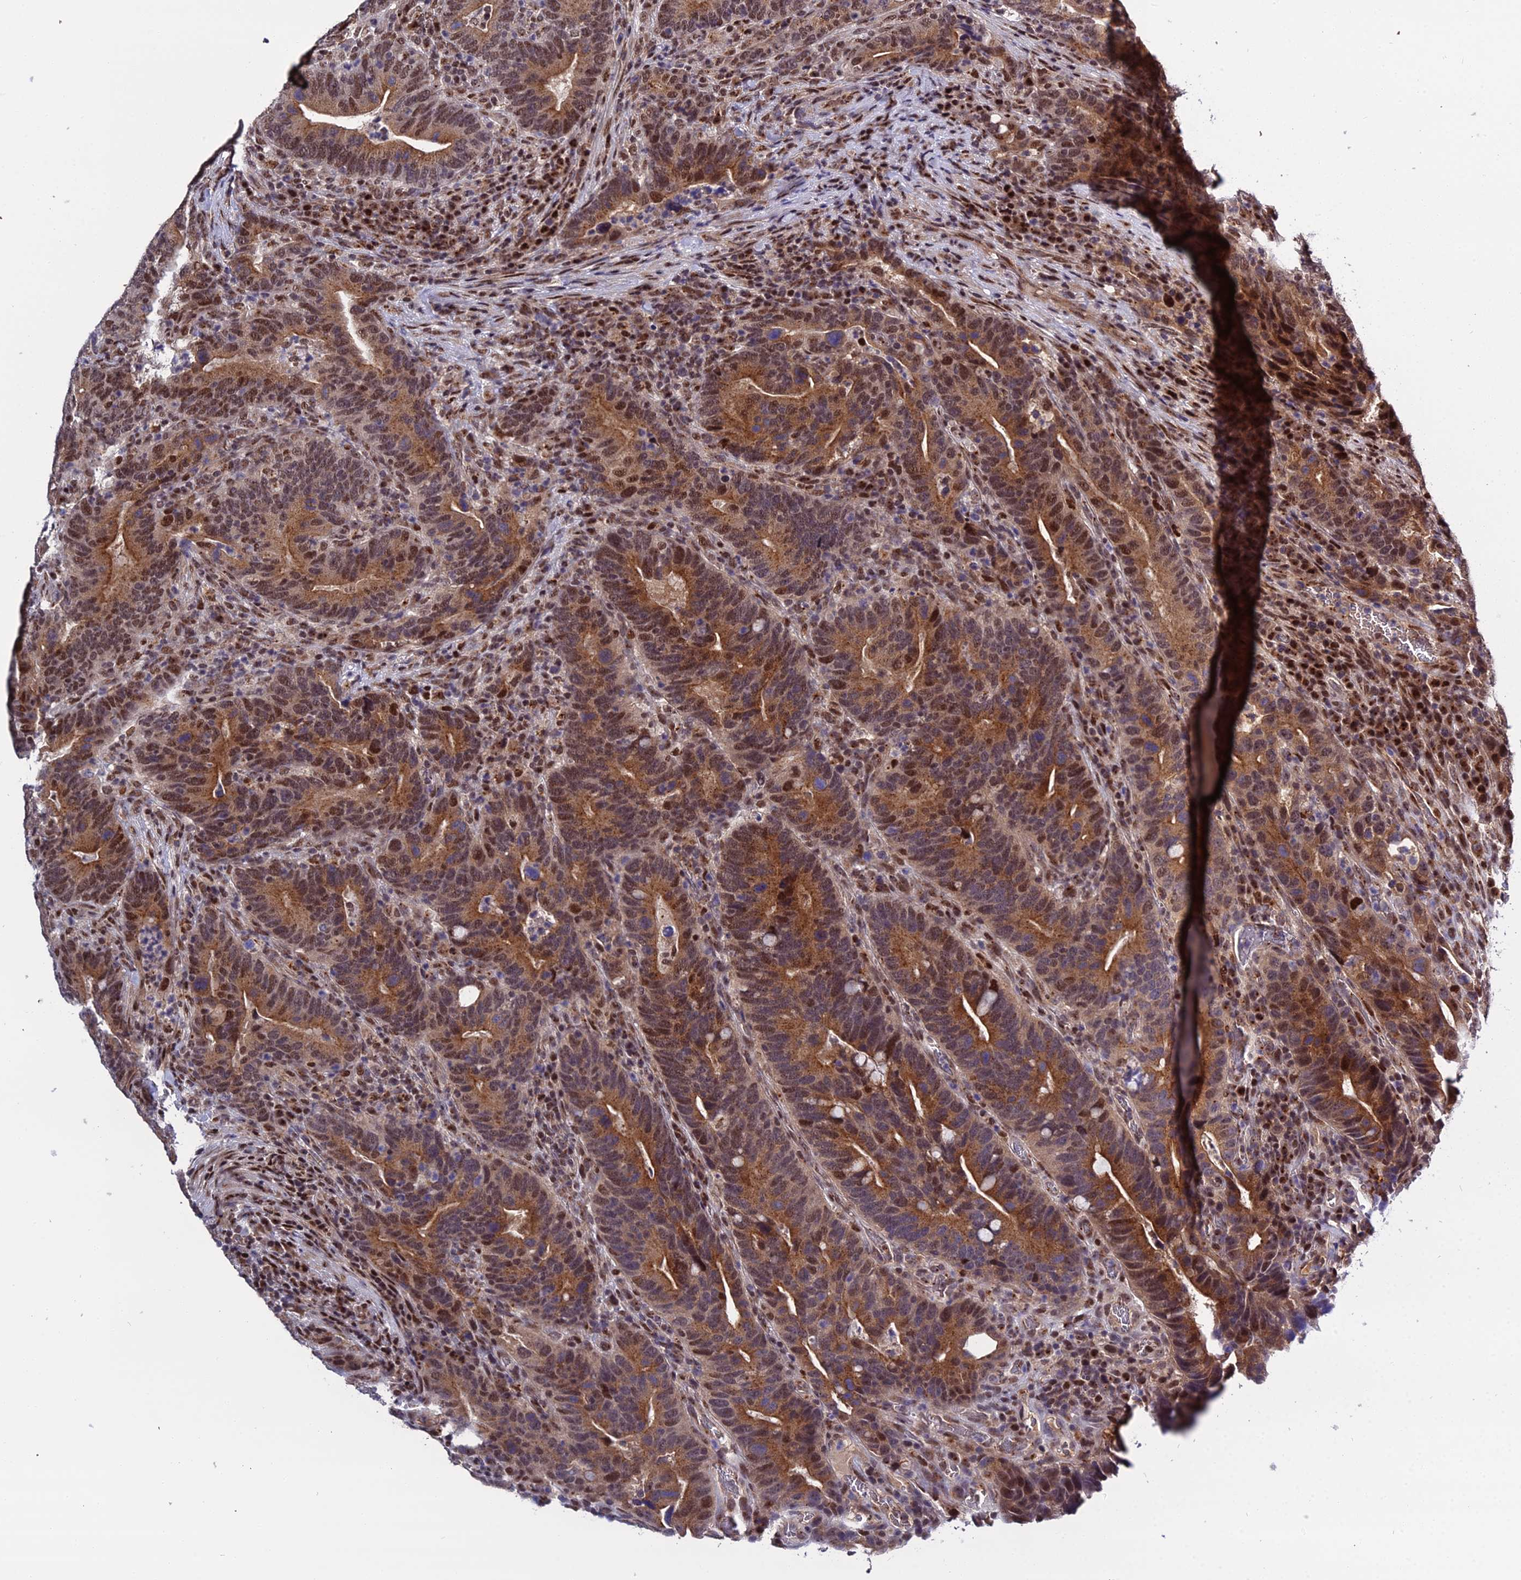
{"staining": {"intensity": "strong", "quantity": ">75%", "location": "cytoplasmic/membranous,nuclear"}, "tissue": "colorectal cancer", "cell_type": "Tumor cells", "image_type": "cancer", "snomed": [{"axis": "morphology", "description": "Adenocarcinoma, NOS"}, {"axis": "topography", "description": "Colon"}], "caption": "Protein staining reveals strong cytoplasmic/membranous and nuclear expression in about >75% of tumor cells in colorectal adenocarcinoma.", "gene": "ARL2", "patient": {"sex": "female", "age": 66}}